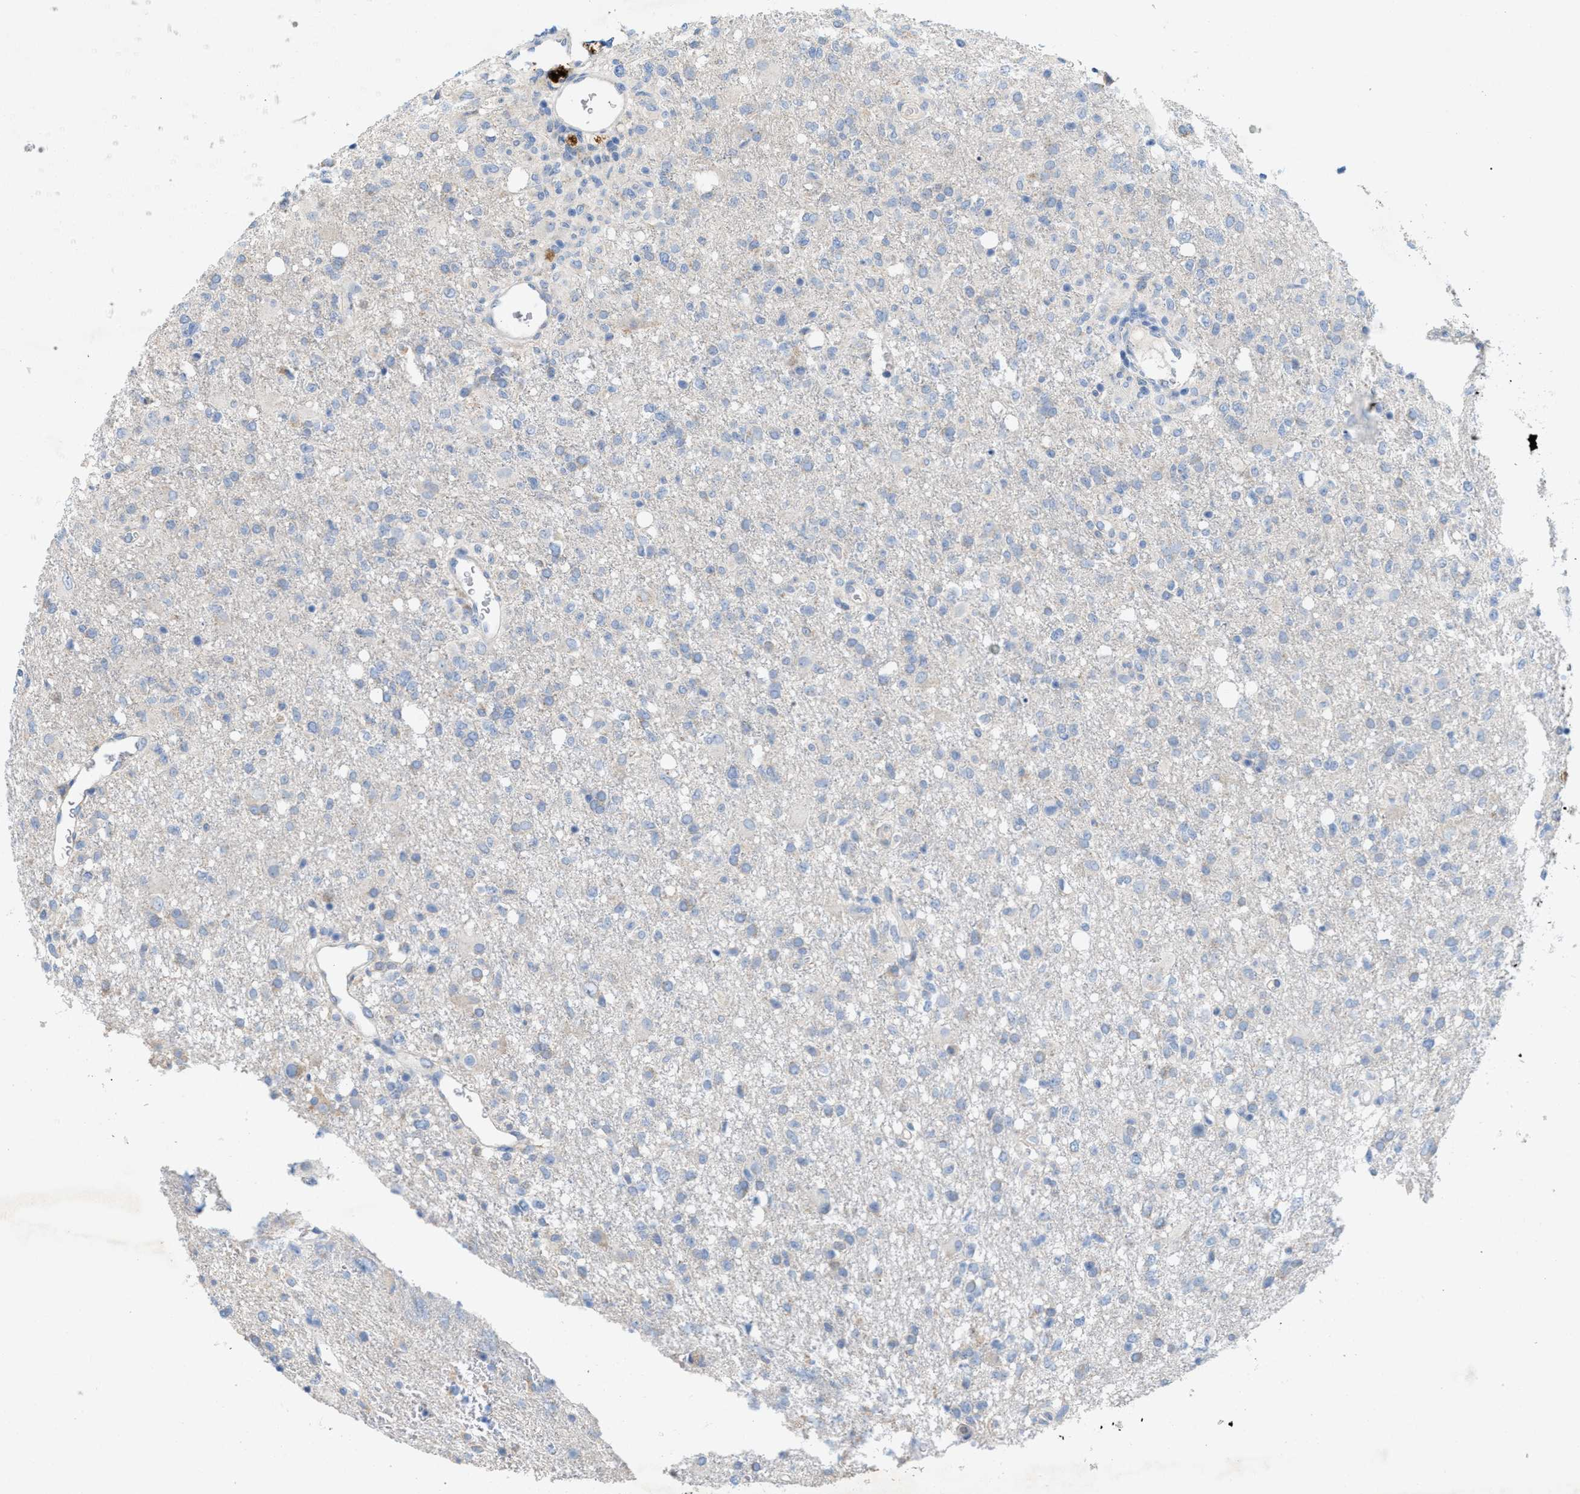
{"staining": {"intensity": "negative", "quantity": "none", "location": "none"}, "tissue": "glioma", "cell_type": "Tumor cells", "image_type": "cancer", "snomed": [{"axis": "morphology", "description": "Glioma, malignant, High grade"}, {"axis": "topography", "description": "Brain"}], "caption": "Immunohistochemistry micrograph of high-grade glioma (malignant) stained for a protein (brown), which demonstrates no positivity in tumor cells. Nuclei are stained in blue.", "gene": "DYNC2I1", "patient": {"sex": "female", "age": 57}}